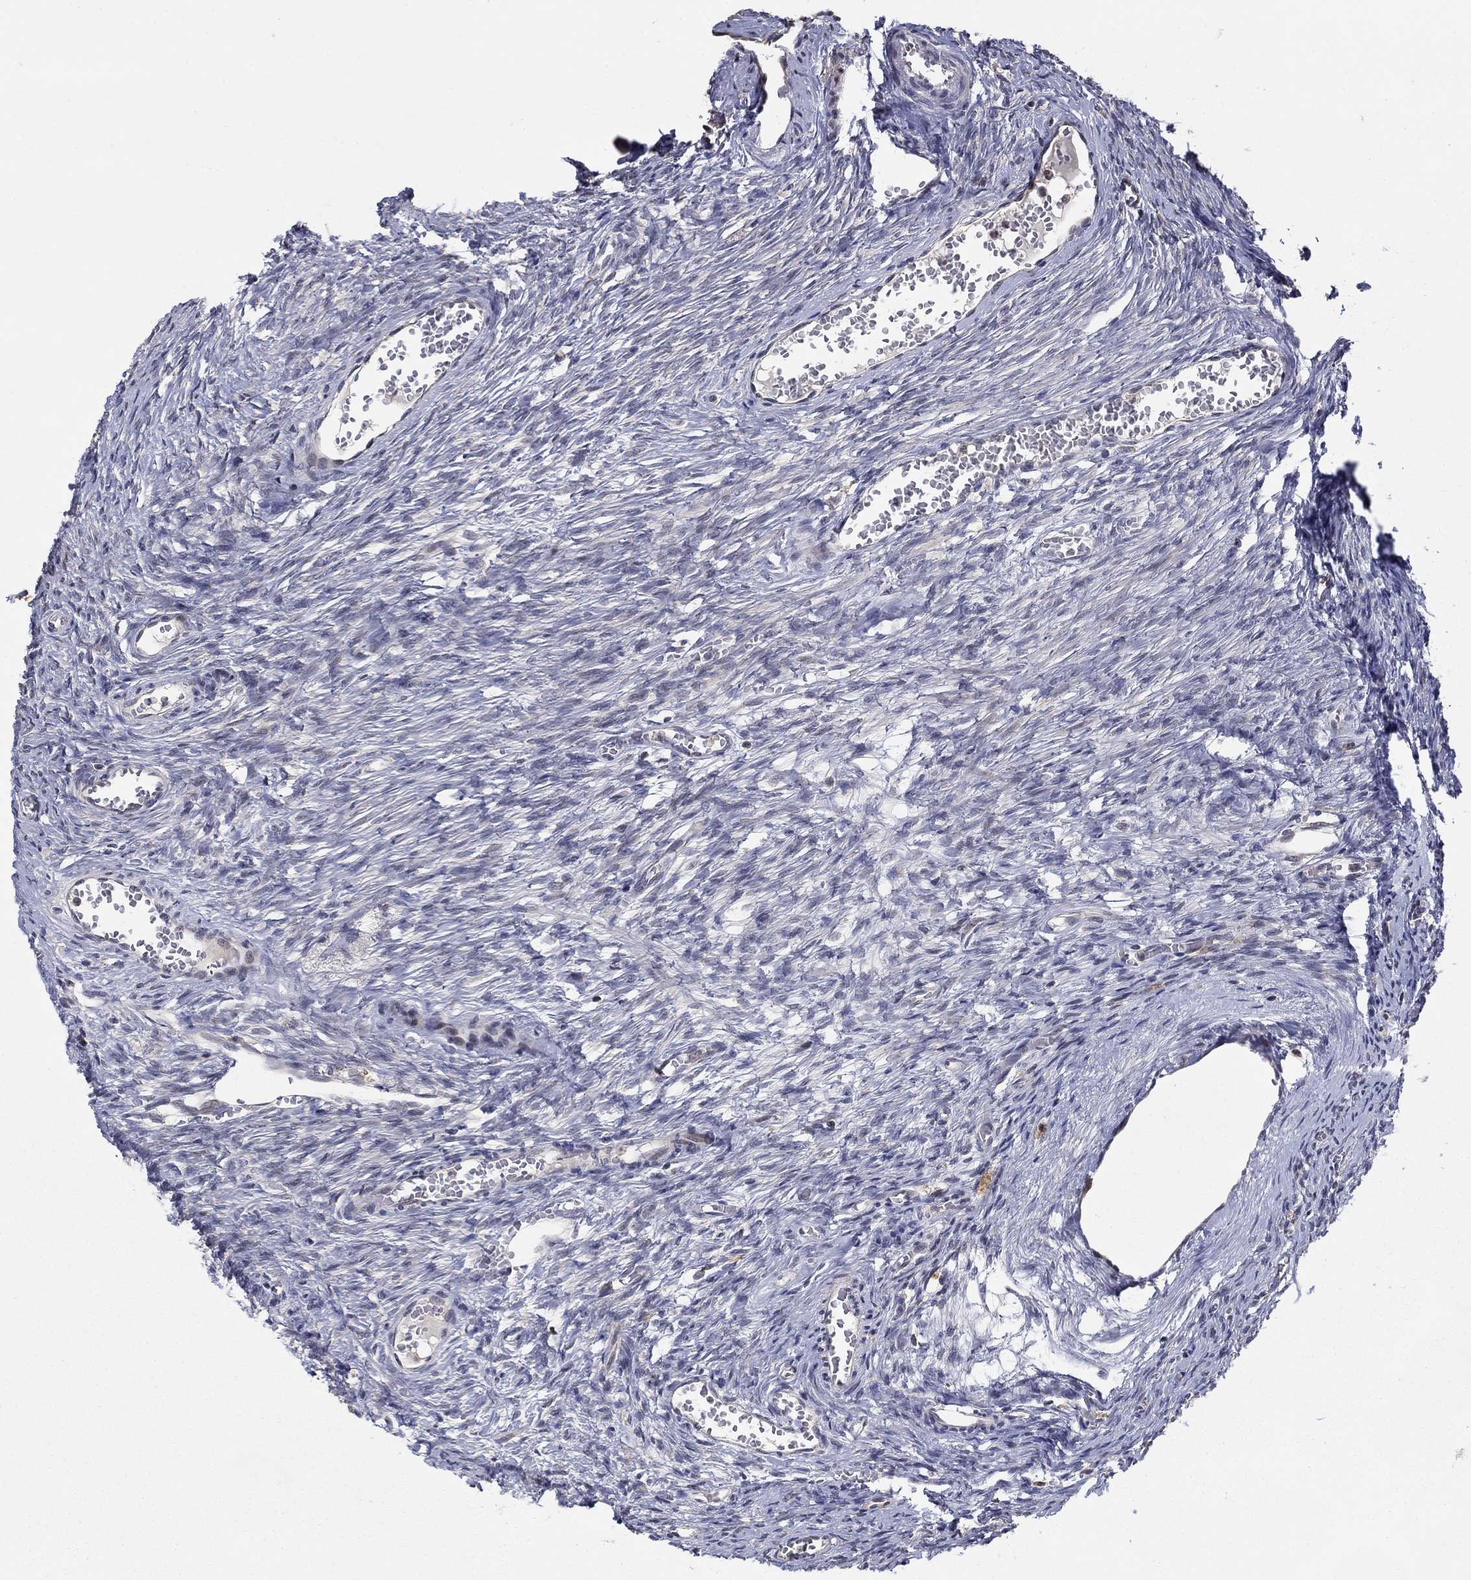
{"staining": {"intensity": "strong", "quantity": "25%-75%", "location": "cytoplasmic/membranous"}, "tissue": "ovary", "cell_type": "Follicle cells", "image_type": "normal", "snomed": [{"axis": "morphology", "description": "Normal tissue, NOS"}, {"axis": "topography", "description": "Ovary"}], "caption": "A brown stain labels strong cytoplasmic/membranous expression of a protein in follicle cells of benign ovary. (Stains: DAB (3,3'-diaminobenzidine) in brown, nuclei in blue, Microscopy: brightfield microscopy at high magnification).", "gene": "LPCAT4", "patient": {"sex": "female", "age": 39}}